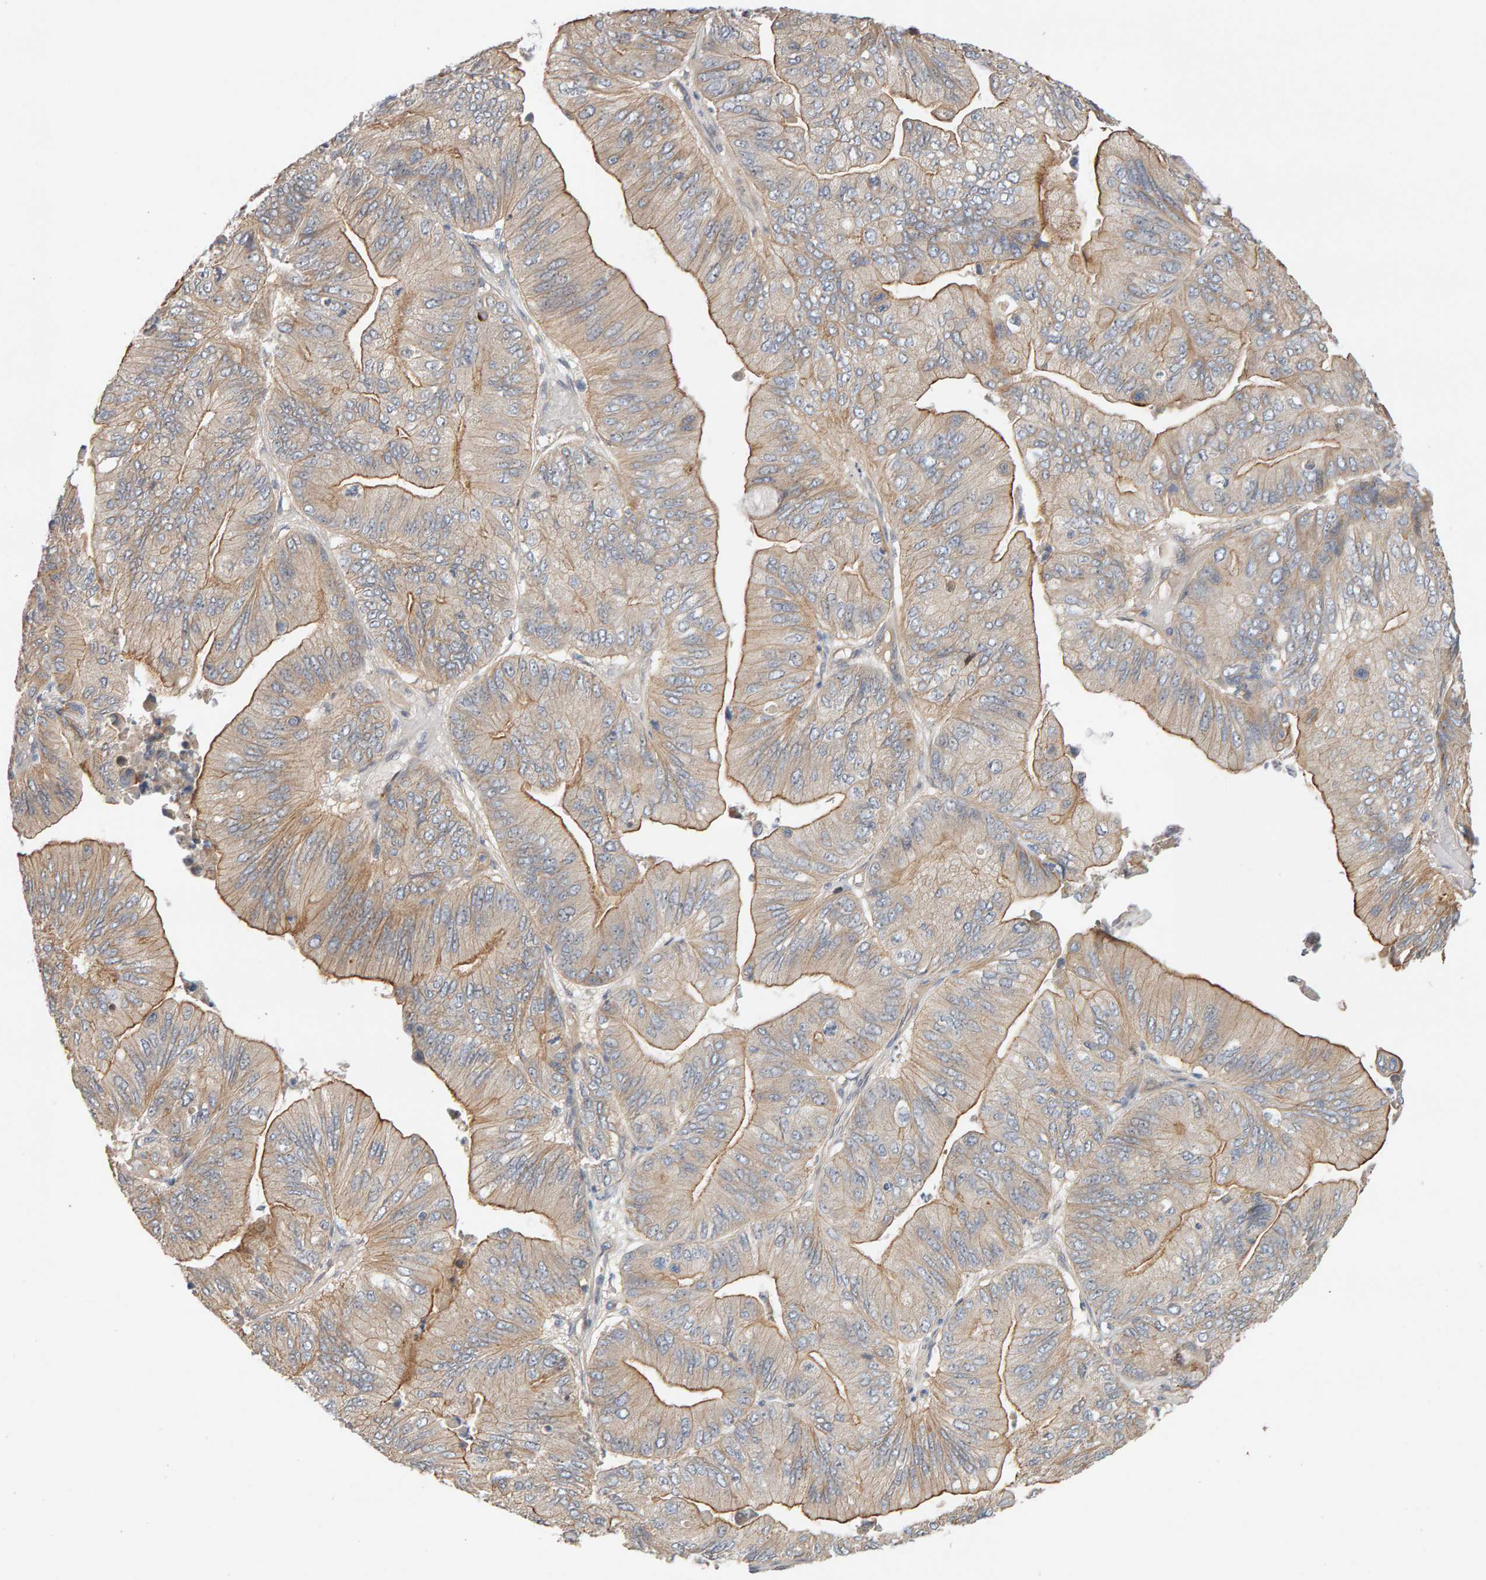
{"staining": {"intensity": "moderate", "quantity": ">75%", "location": "cytoplasmic/membranous"}, "tissue": "ovarian cancer", "cell_type": "Tumor cells", "image_type": "cancer", "snomed": [{"axis": "morphology", "description": "Cystadenocarcinoma, mucinous, NOS"}, {"axis": "topography", "description": "Ovary"}], "caption": "There is medium levels of moderate cytoplasmic/membranous staining in tumor cells of mucinous cystadenocarcinoma (ovarian), as demonstrated by immunohistochemical staining (brown color).", "gene": "PPP1R16A", "patient": {"sex": "female", "age": 61}}